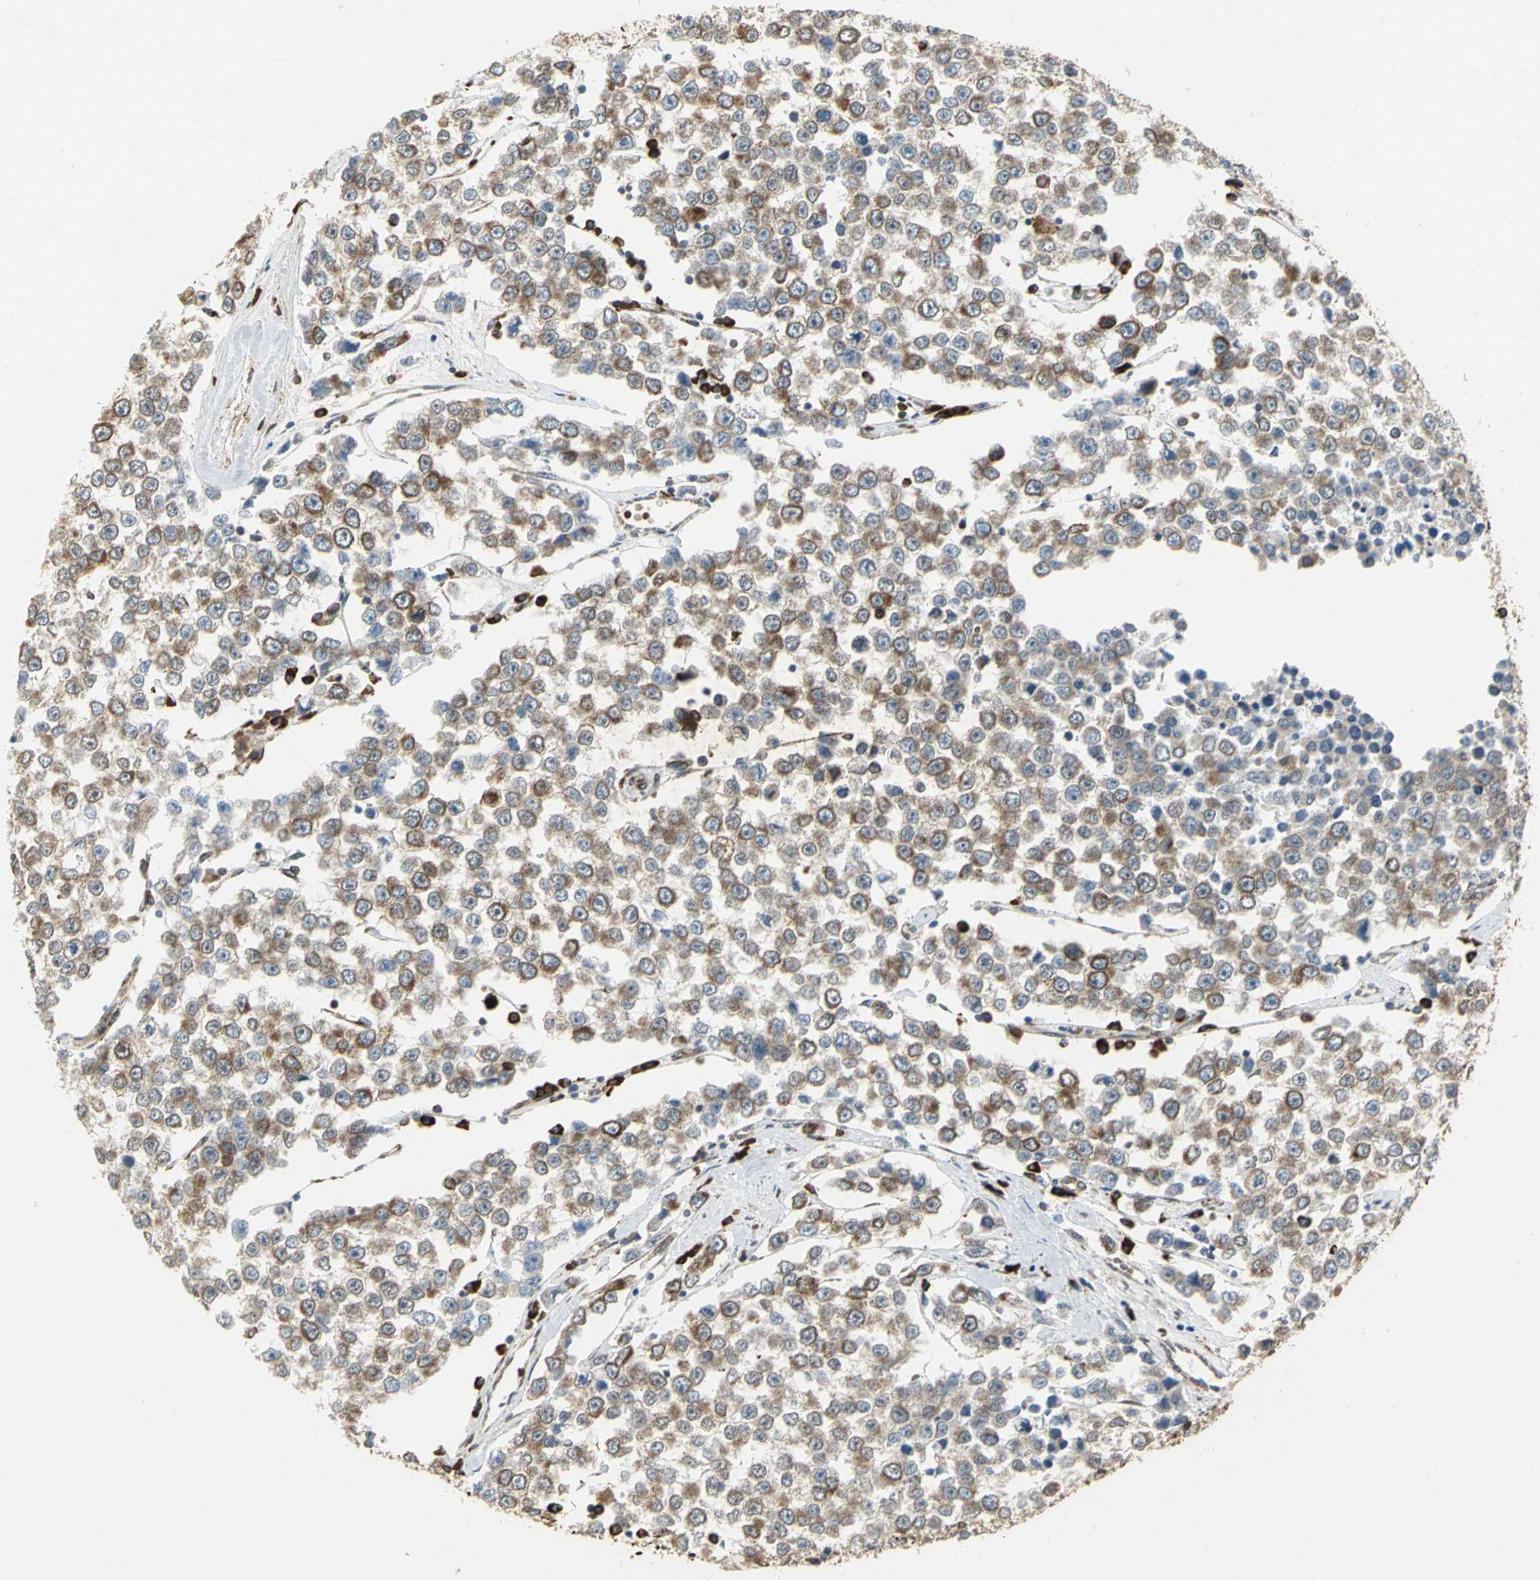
{"staining": {"intensity": "moderate", "quantity": ">75%", "location": "cytoplasmic/membranous"}, "tissue": "testis cancer", "cell_type": "Tumor cells", "image_type": "cancer", "snomed": [{"axis": "morphology", "description": "Seminoma, NOS"}, {"axis": "morphology", "description": "Carcinoma, Embryonal, NOS"}, {"axis": "topography", "description": "Testis"}], "caption": "Seminoma (testis) tissue displays moderate cytoplasmic/membranous positivity in approximately >75% of tumor cells Nuclei are stained in blue.", "gene": "SYVN1", "patient": {"sex": "male", "age": 52}}